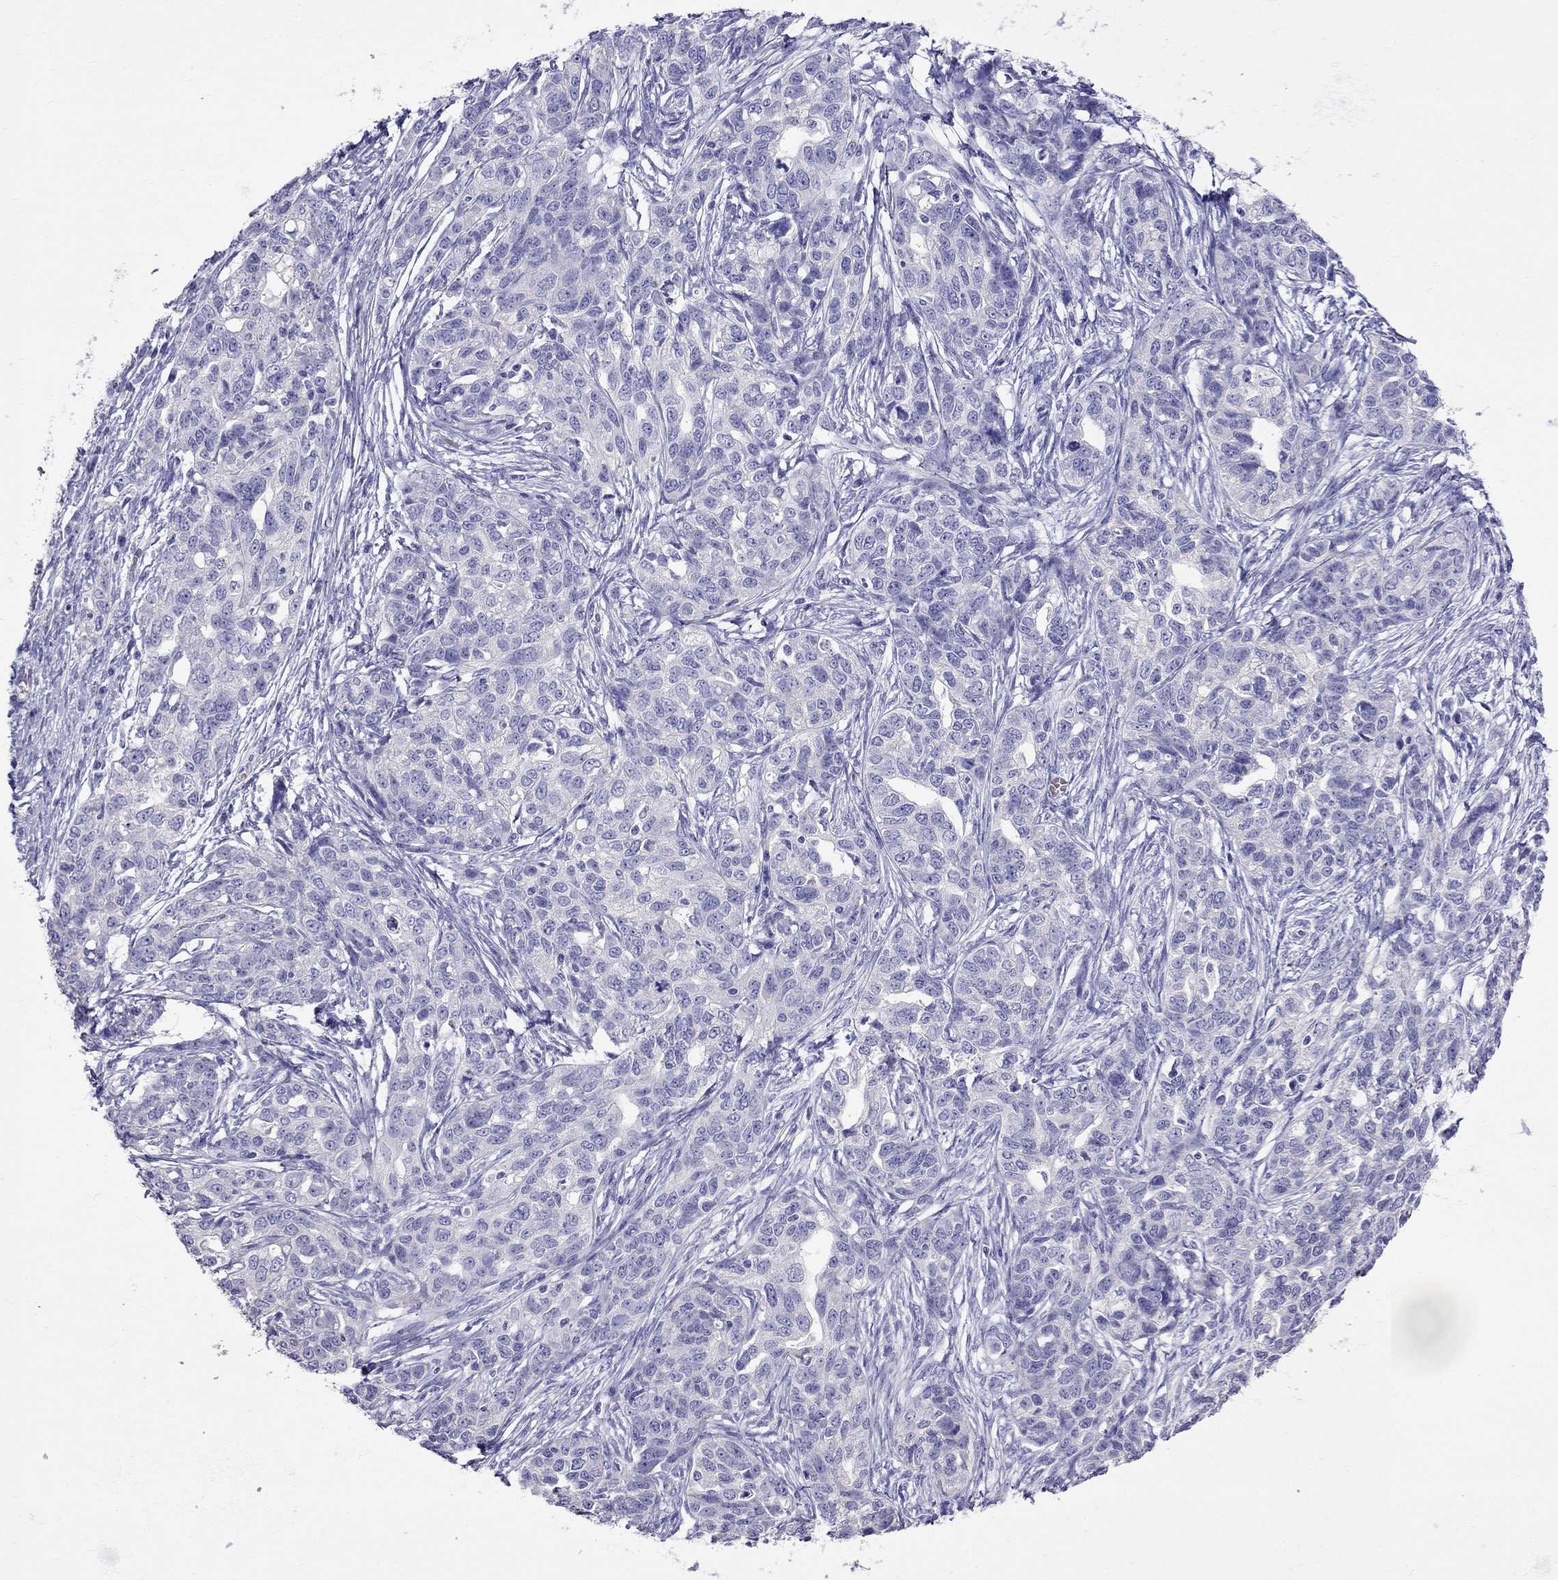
{"staining": {"intensity": "negative", "quantity": "none", "location": "none"}, "tissue": "ovarian cancer", "cell_type": "Tumor cells", "image_type": "cancer", "snomed": [{"axis": "morphology", "description": "Cystadenocarcinoma, serous, NOS"}, {"axis": "topography", "description": "Ovary"}], "caption": "DAB (3,3'-diaminobenzidine) immunohistochemical staining of human ovarian cancer (serous cystadenocarcinoma) shows no significant expression in tumor cells.", "gene": "TDRD1", "patient": {"sex": "female", "age": 71}}